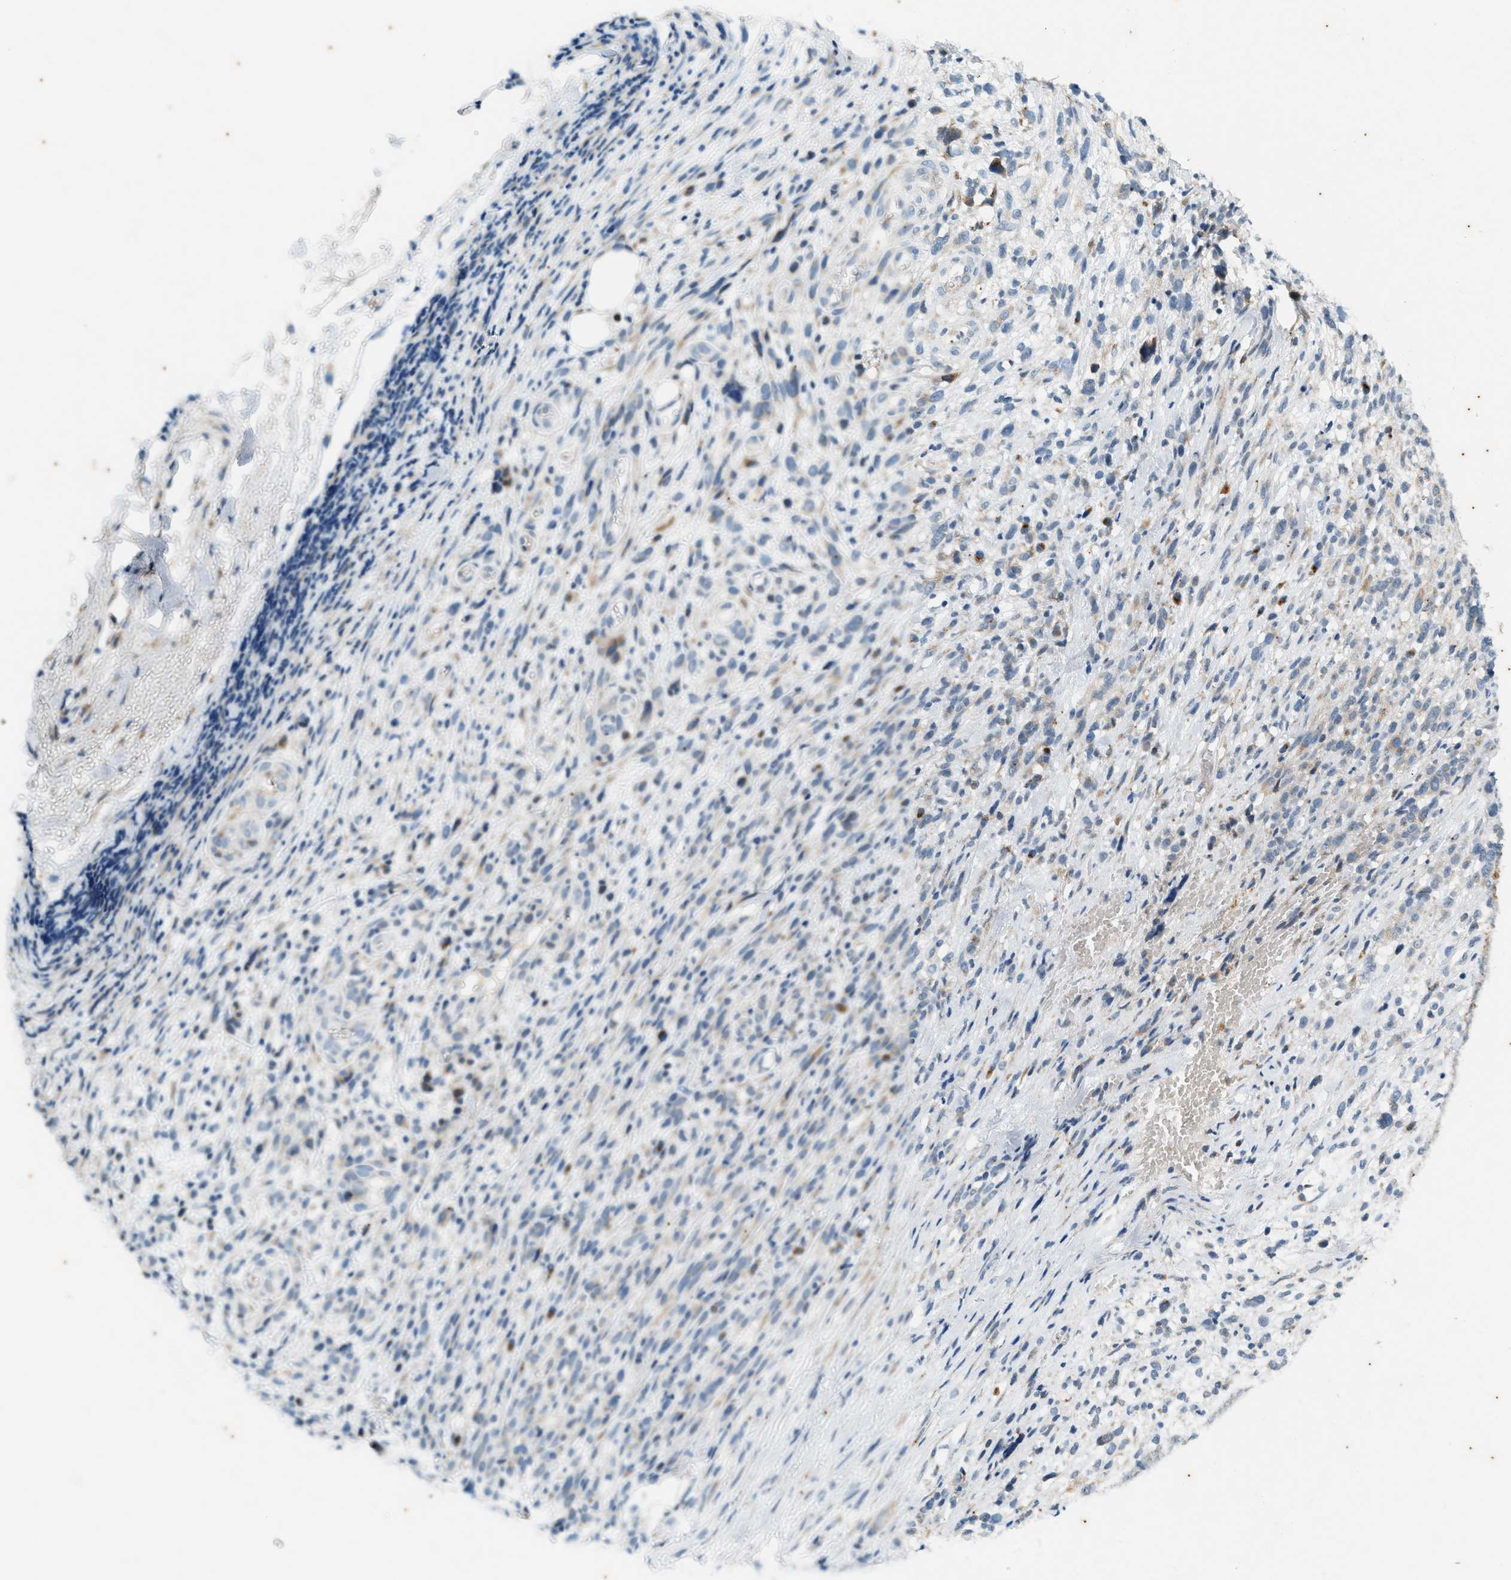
{"staining": {"intensity": "negative", "quantity": "none", "location": "none"}, "tissue": "melanoma", "cell_type": "Tumor cells", "image_type": "cancer", "snomed": [{"axis": "morphology", "description": "Malignant melanoma, NOS"}, {"axis": "topography", "description": "Skin"}], "caption": "Immunohistochemical staining of human melanoma reveals no significant positivity in tumor cells. (Brightfield microscopy of DAB (3,3'-diaminobenzidine) immunohistochemistry at high magnification).", "gene": "CHPF2", "patient": {"sex": "female", "age": 55}}